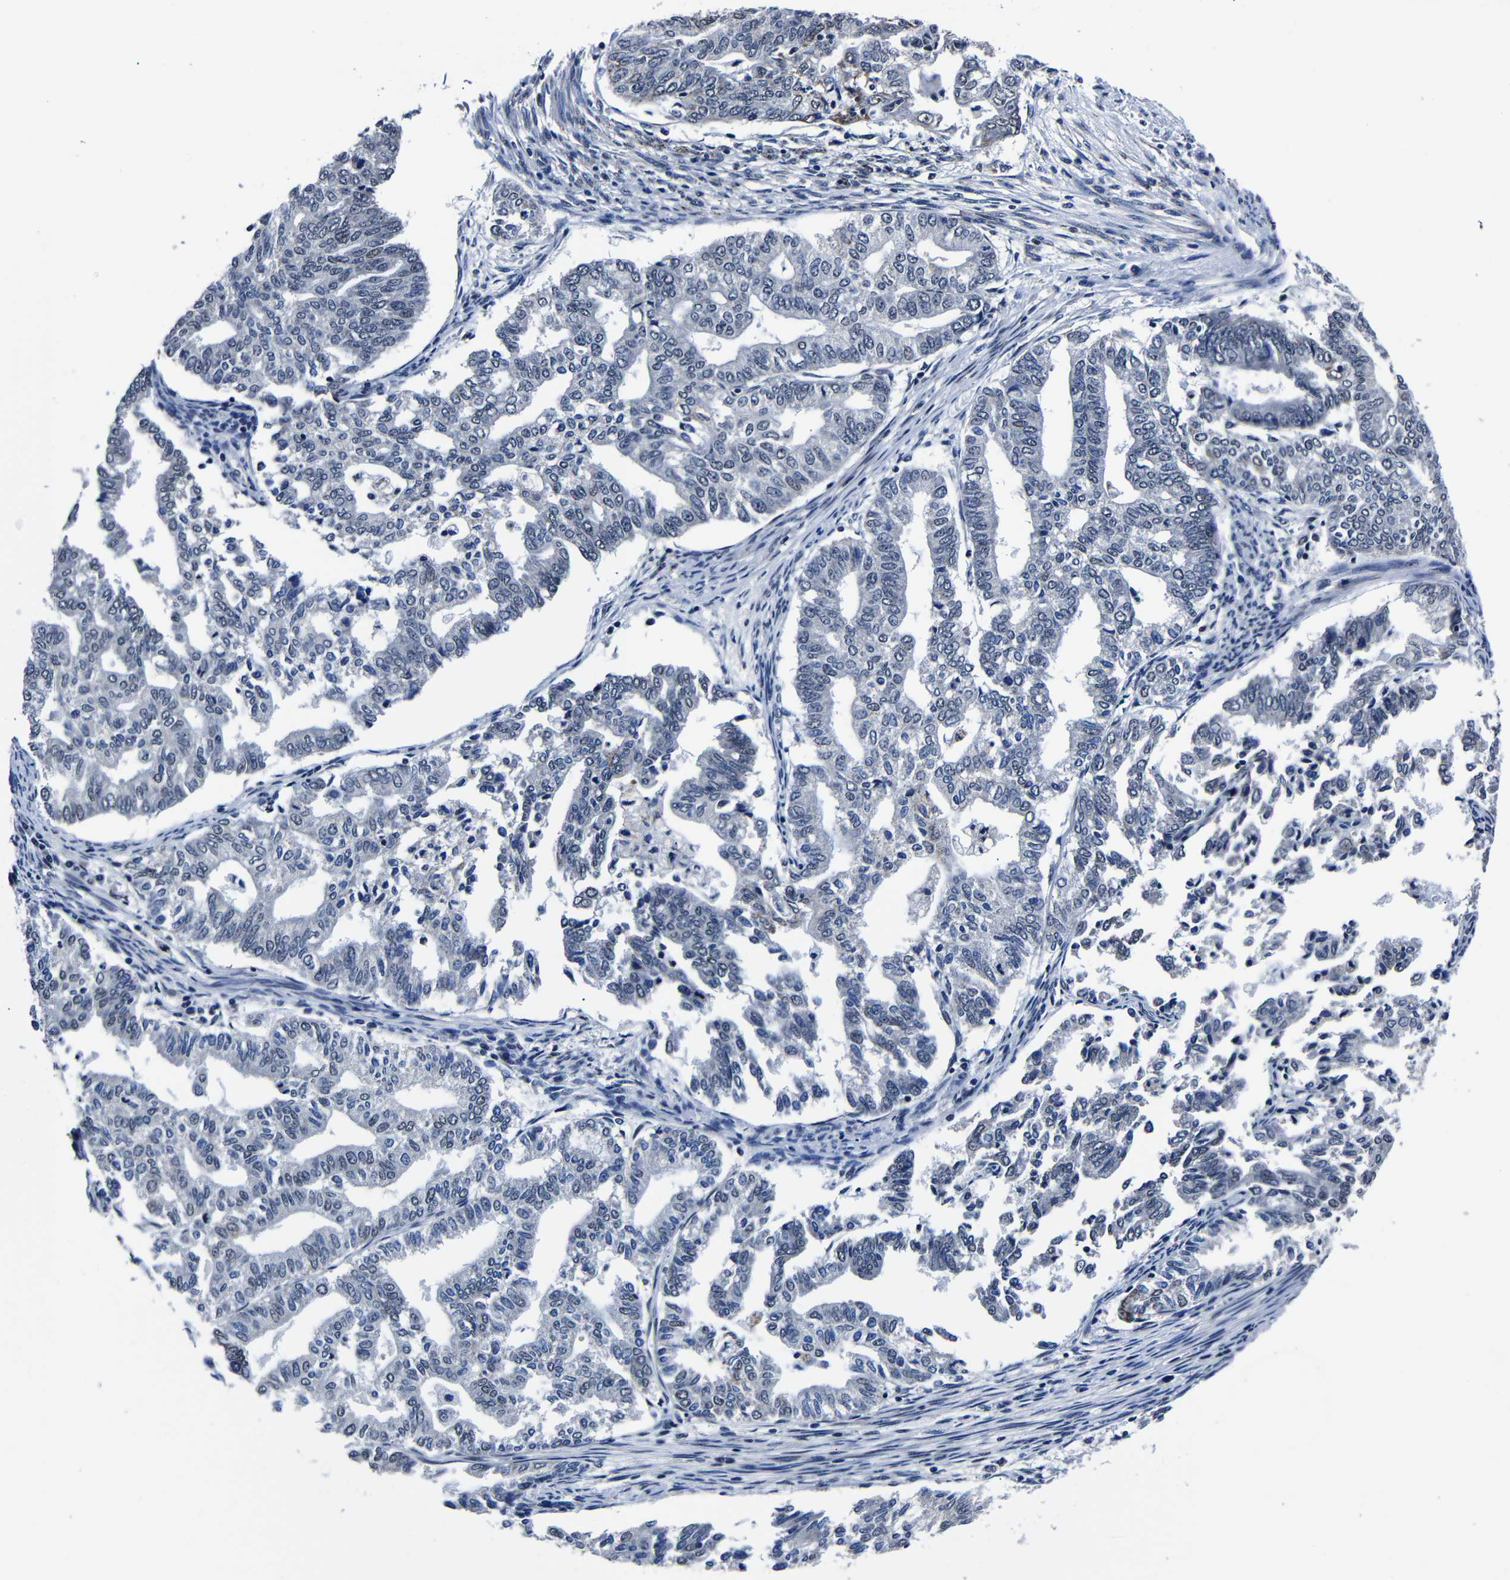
{"staining": {"intensity": "negative", "quantity": "none", "location": "none"}, "tissue": "endometrial cancer", "cell_type": "Tumor cells", "image_type": "cancer", "snomed": [{"axis": "morphology", "description": "Adenocarcinoma, NOS"}, {"axis": "topography", "description": "Endometrium"}], "caption": "Immunohistochemical staining of adenocarcinoma (endometrial) displays no significant expression in tumor cells.", "gene": "DEPP1", "patient": {"sex": "female", "age": 79}}